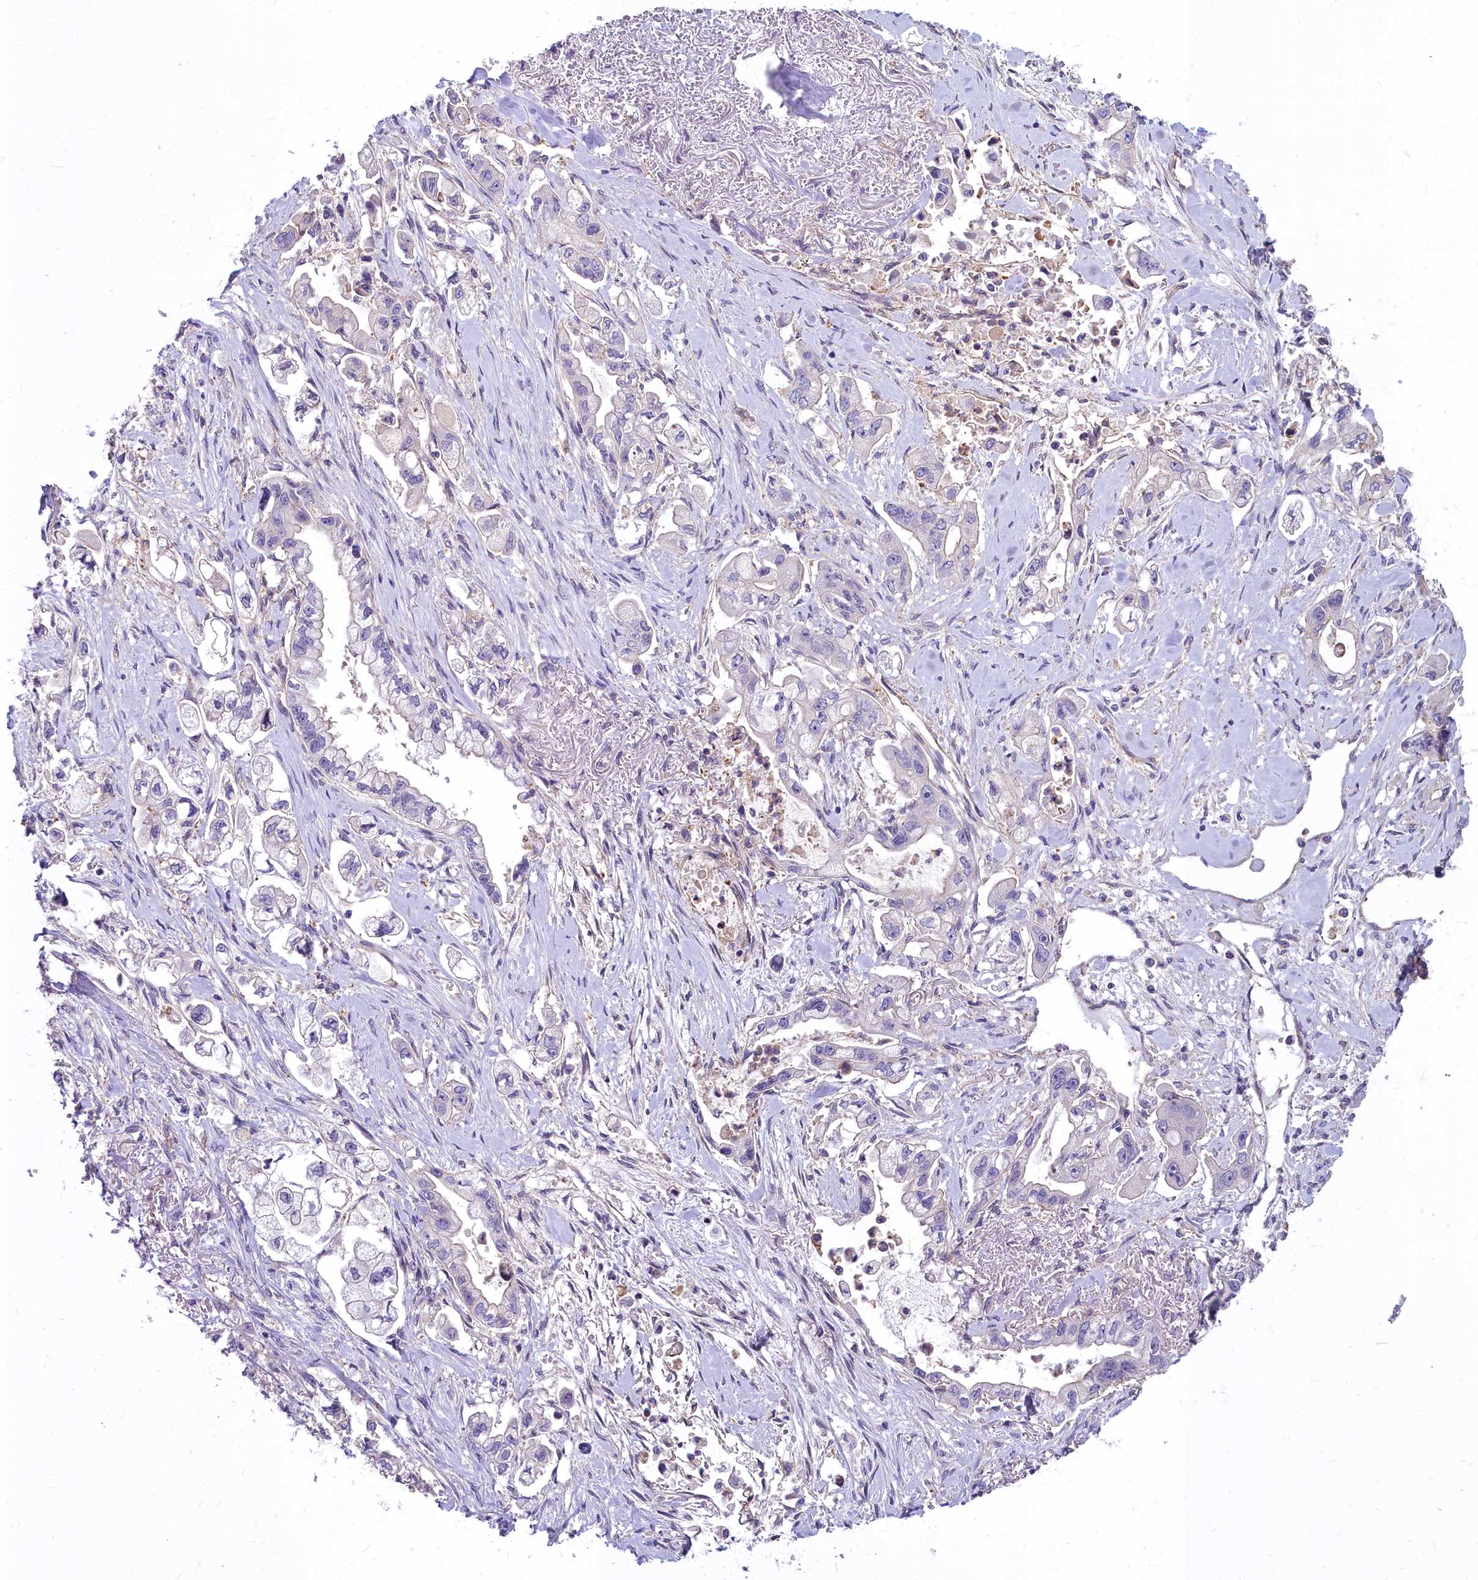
{"staining": {"intensity": "negative", "quantity": "none", "location": "none"}, "tissue": "stomach cancer", "cell_type": "Tumor cells", "image_type": "cancer", "snomed": [{"axis": "morphology", "description": "Adenocarcinoma, NOS"}, {"axis": "topography", "description": "Stomach"}], "caption": "High magnification brightfield microscopy of stomach cancer (adenocarcinoma) stained with DAB (brown) and counterstained with hematoxylin (blue): tumor cells show no significant staining.", "gene": "HLA-DOA", "patient": {"sex": "male", "age": 62}}